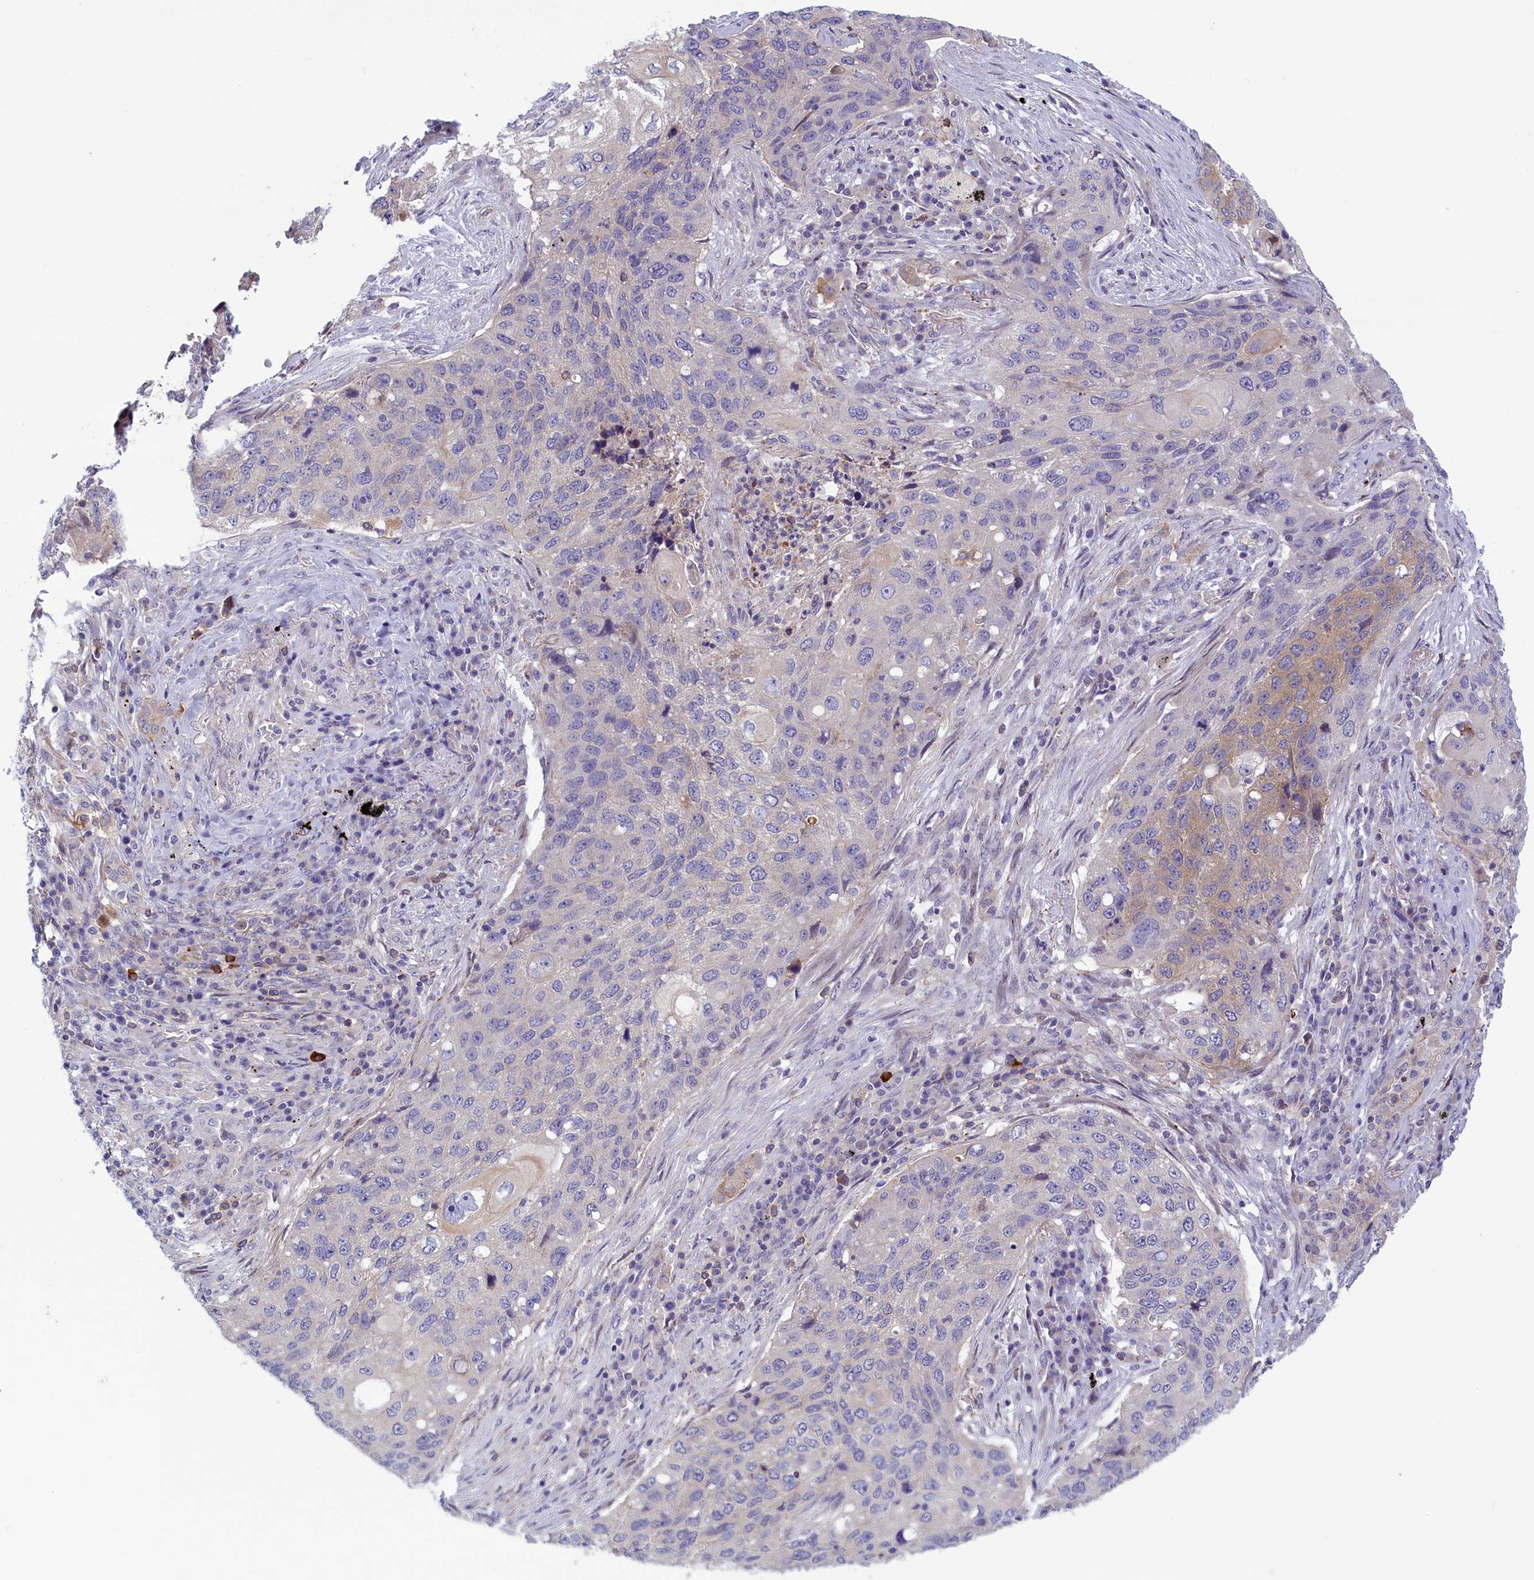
{"staining": {"intensity": "negative", "quantity": "none", "location": "none"}, "tissue": "lung cancer", "cell_type": "Tumor cells", "image_type": "cancer", "snomed": [{"axis": "morphology", "description": "Squamous cell carcinoma, NOS"}, {"axis": "topography", "description": "Lung"}], "caption": "Lung cancer was stained to show a protein in brown. There is no significant positivity in tumor cells.", "gene": "CORO2A", "patient": {"sex": "female", "age": 63}}